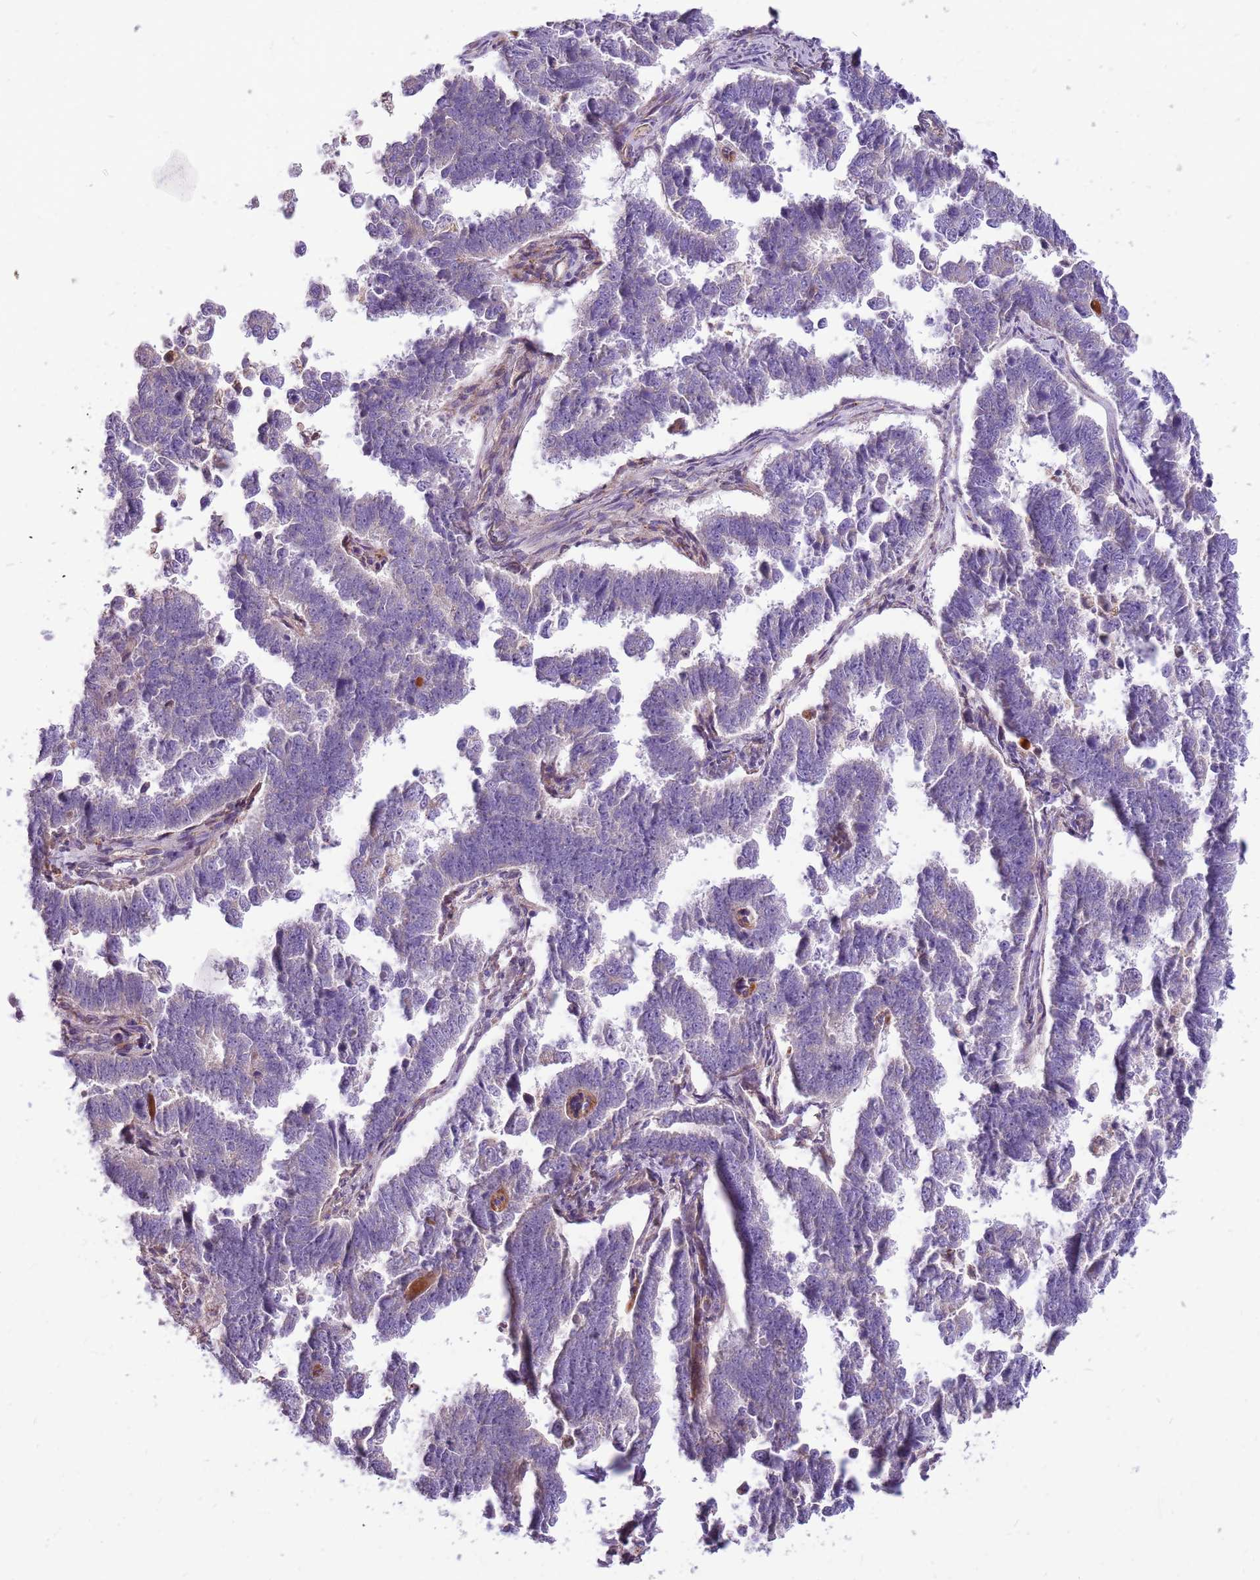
{"staining": {"intensity": "negative", "quantity": "none", "location": "none"}, "tissue": "endometrial cancer", "cell_type": "Tumor cells", "image_type": "cancer", "snomed": [{"axis": "morphology", "description": "Adenocarcinoma, NOS"}, {"axis": "topography", "description": "Endometrium"}], "caption": "High magnification brightfield microscopy of endometrial cancer (adenocarcinoma) stained with DAB (brown) and counterstained with hematoxylin (blue): tumor cells show no significant staining.", "gene": "NTN4", "patient": {"sex": "female", "age": 75}}